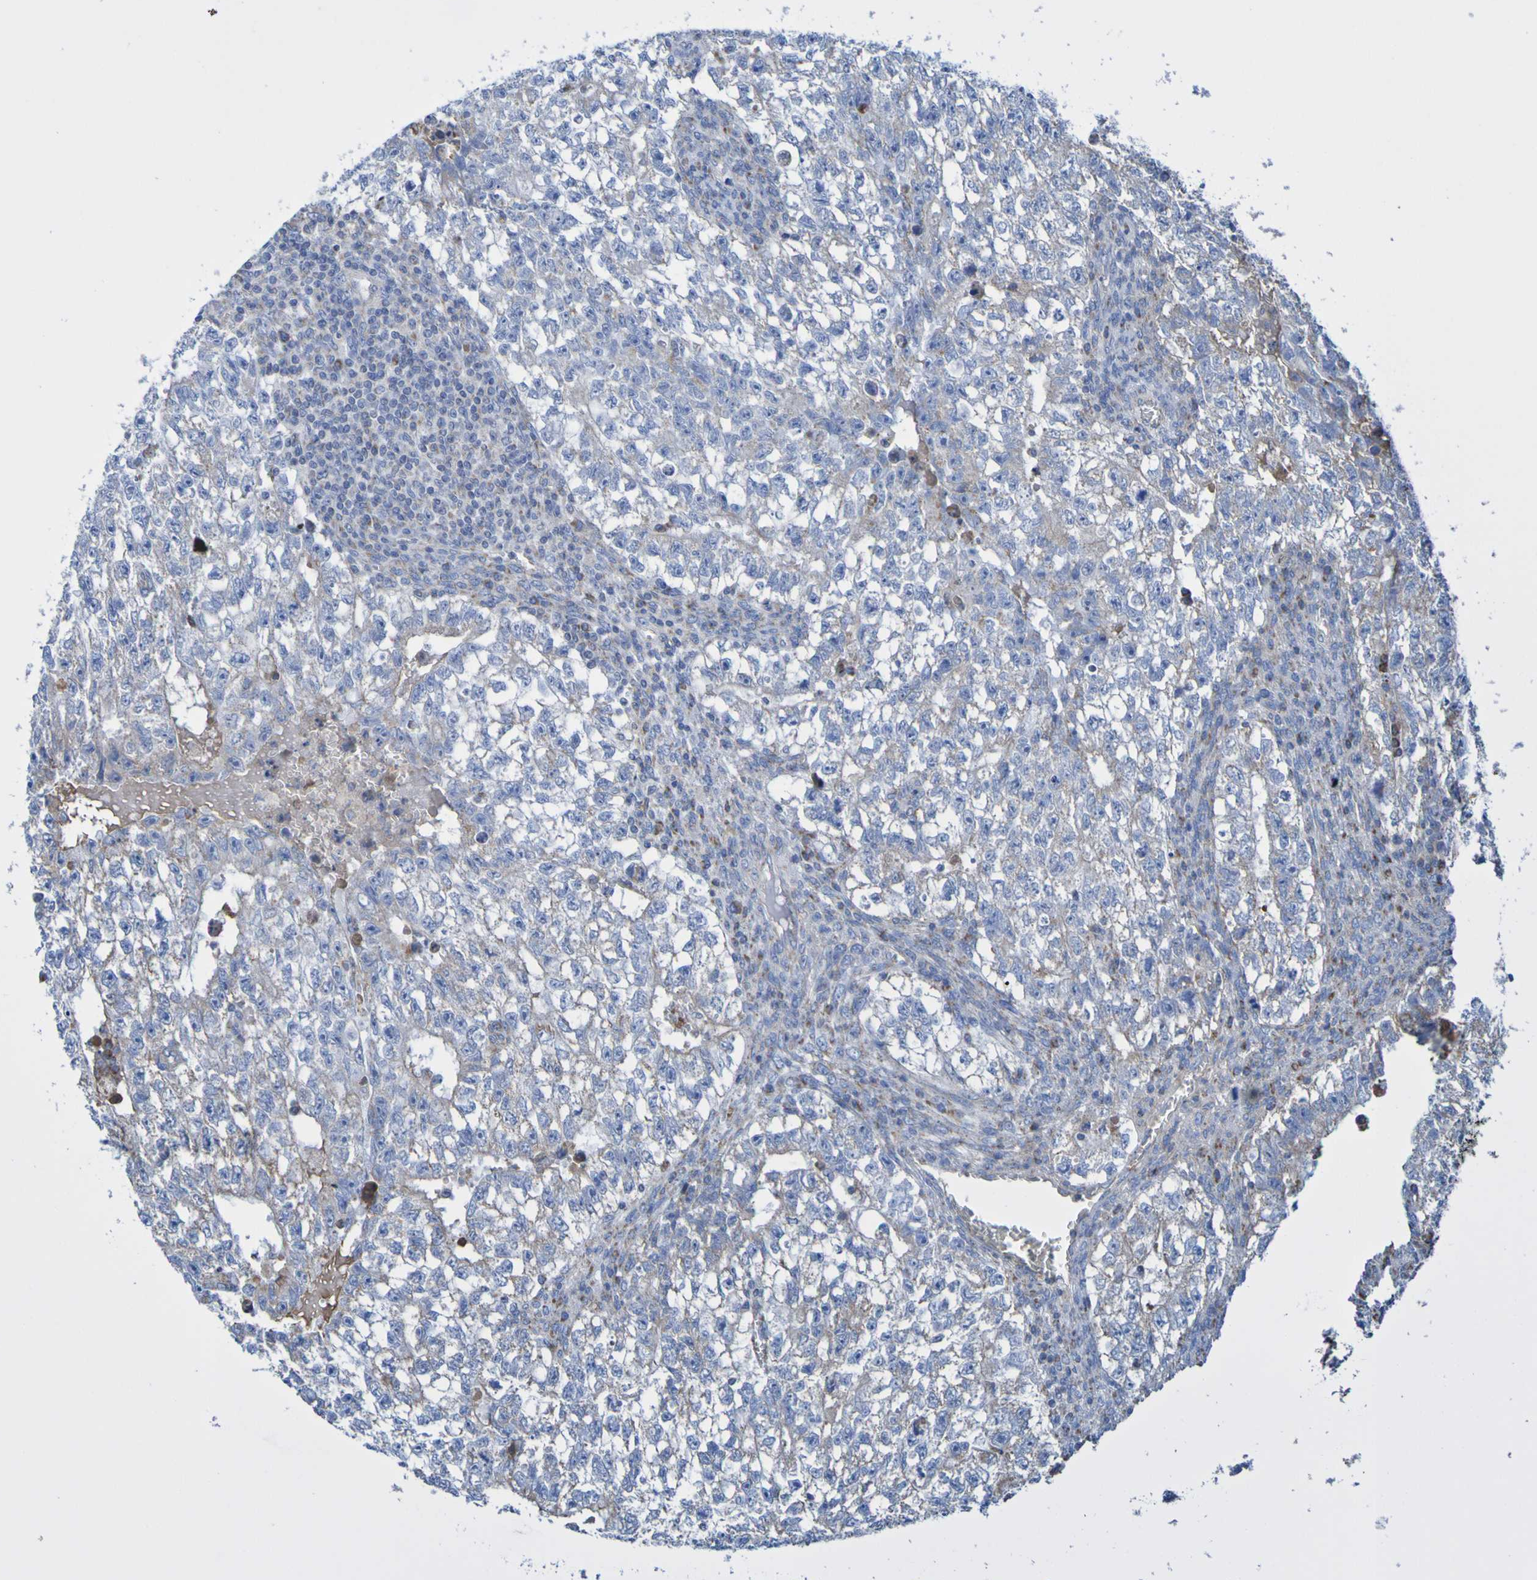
{"staining": {"intensity": "negative", "quantity": "none", "location": "none"}, "tissue": "testis cancer", "cell_type": "Tumor cells", "image_type": "cancer", "snomed": [{"axis": "morphology", "description": "Seminoma, NOS"}, {"axis": "morphology", "description": "Carcinoma, Embryonal, NOS"}, {"axis": "topography", "description": "Testis"}], "caption": "Human testis cancer stained for a protein using immunohistochemistry demonstrates no positivity in tumor cells.", "gene": "CNTN2", "patient": {"sex": "male", "age": 38}}